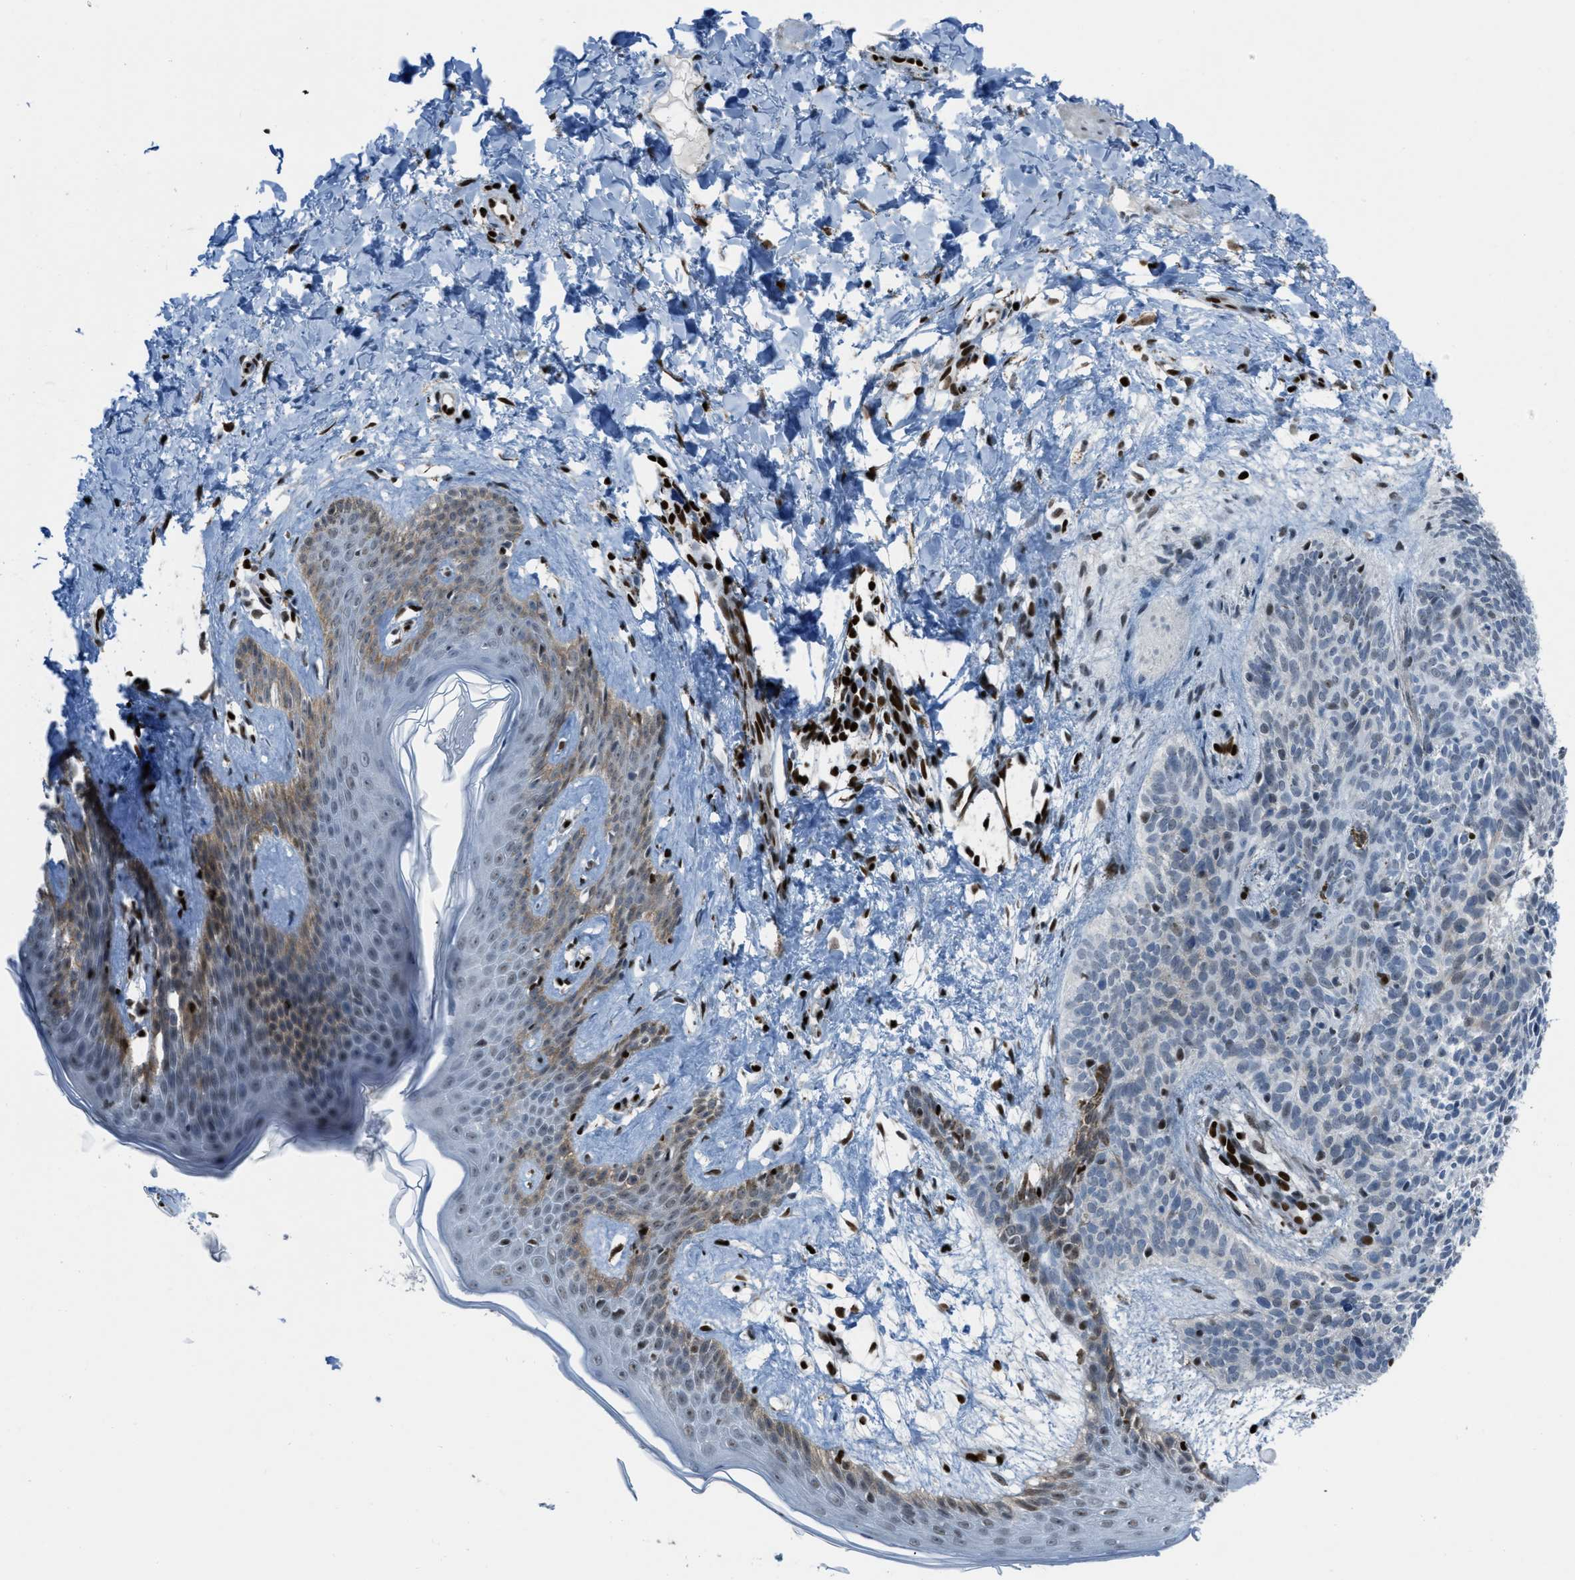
{"staining": {"intensity": "weak", "quantity": "<25%", "location": "nuclear"}, "tissue": "skin cancer", "cell_type": "Tumor cells", "image_type": "cancer", "snomed": [{"axis": "morphology", "description": "Basal cell carcinoma"}, {"axis": "topography", "description": "Skin"}], "caption": "Immunohistochemical staining of human skin basal cell carcinoma demonstrates no significant expression in tumor cells.", "gene": "SLFN5", "patient": {"sex": "male", "age": 60}}